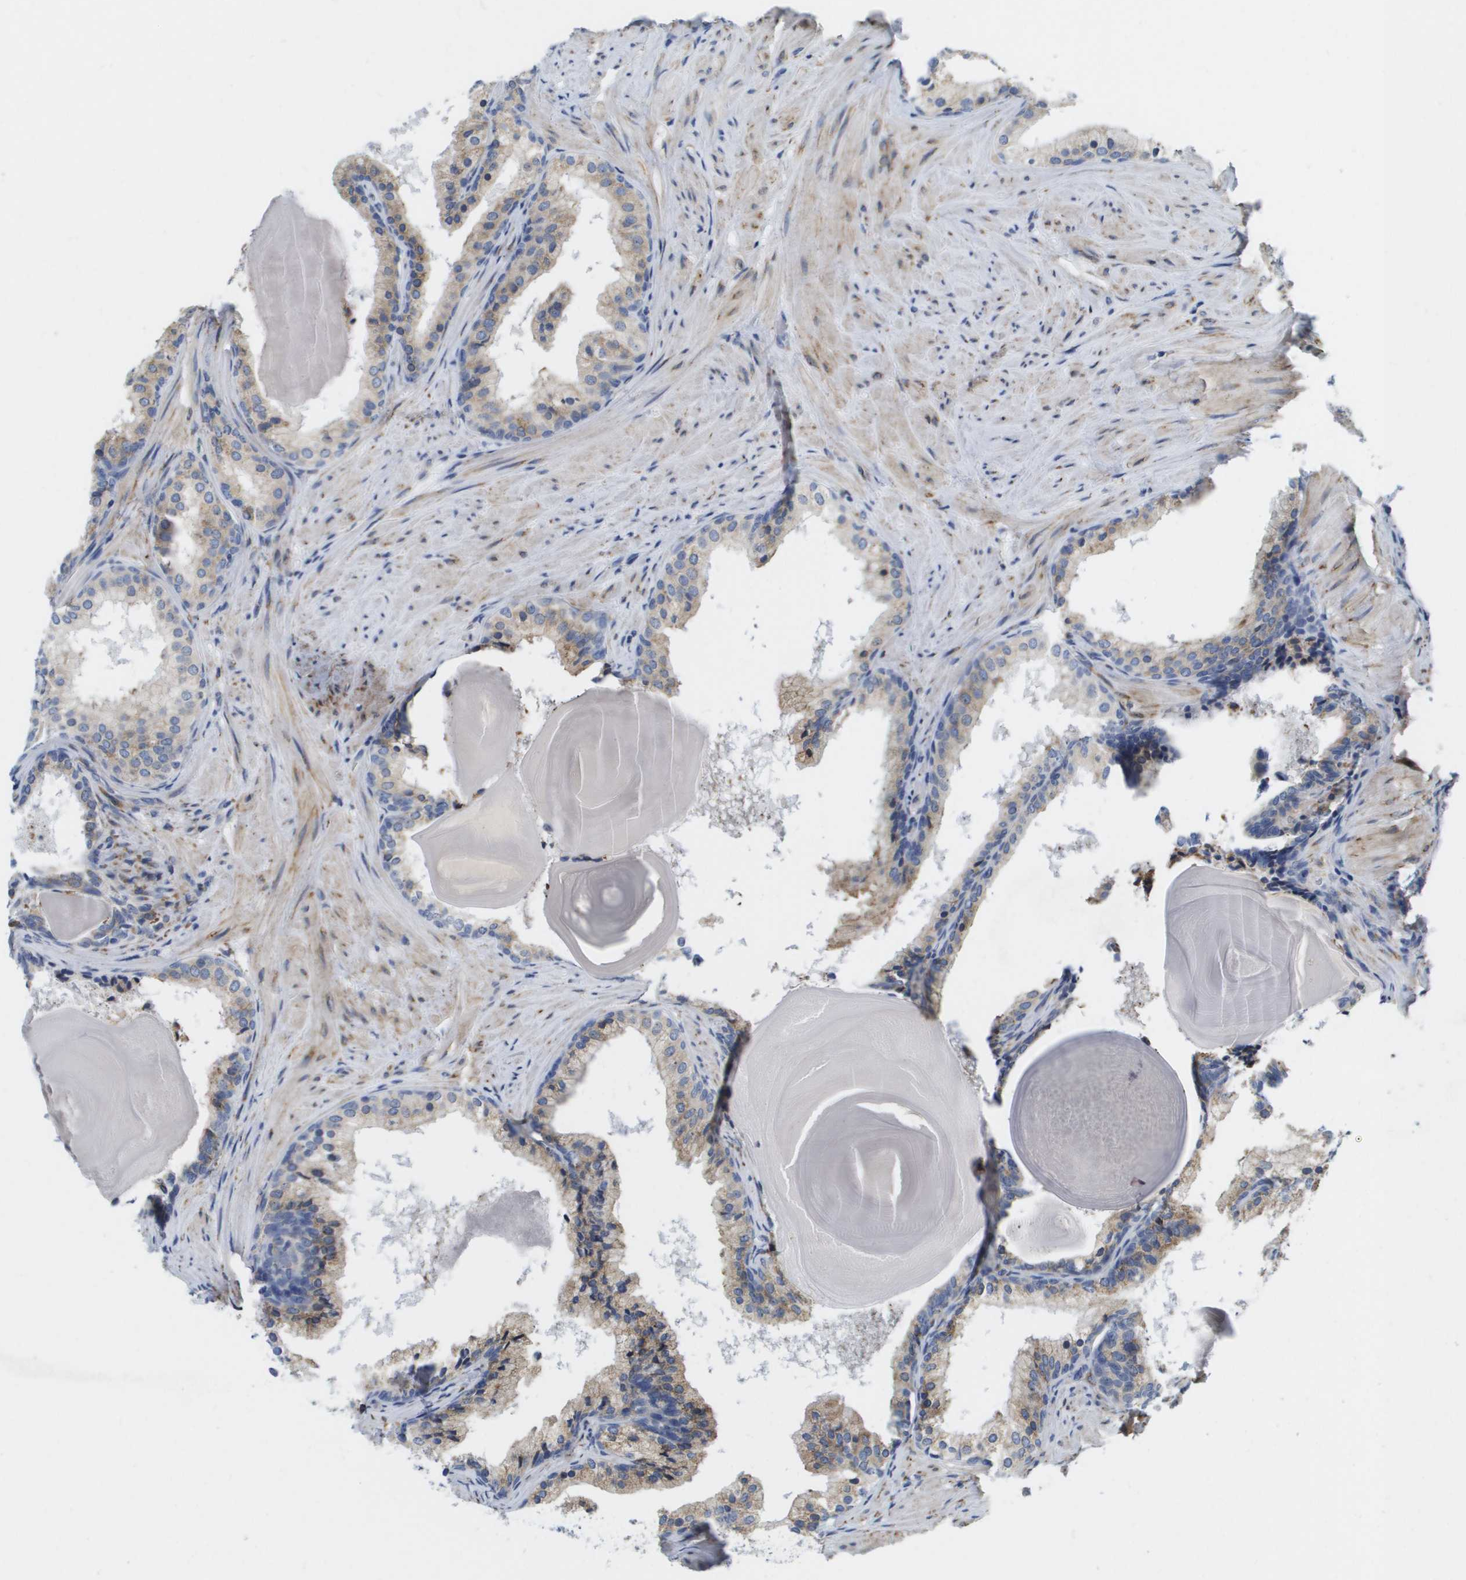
{"staining": {"intensity": "weak", "quantity": "25%-75%", "location": "cytoplasmic/membranous"}, "tissue": "prostate cancer", "cell_type": "Tumor cells", "image_type": "cancer", "snomed": [{"axis": "morphology", "description": "Adenocarcinoma, Low grade"}, {"axis": "topography", "description": "Prostate"}], "caption": "Human prostate cancer (low-grade adenocarcinoma) stained with a protein marker reveals weak staining in tumor cells.", "gene": "ST3GAL2", "patient": {"sex": "male", "age": 69}}